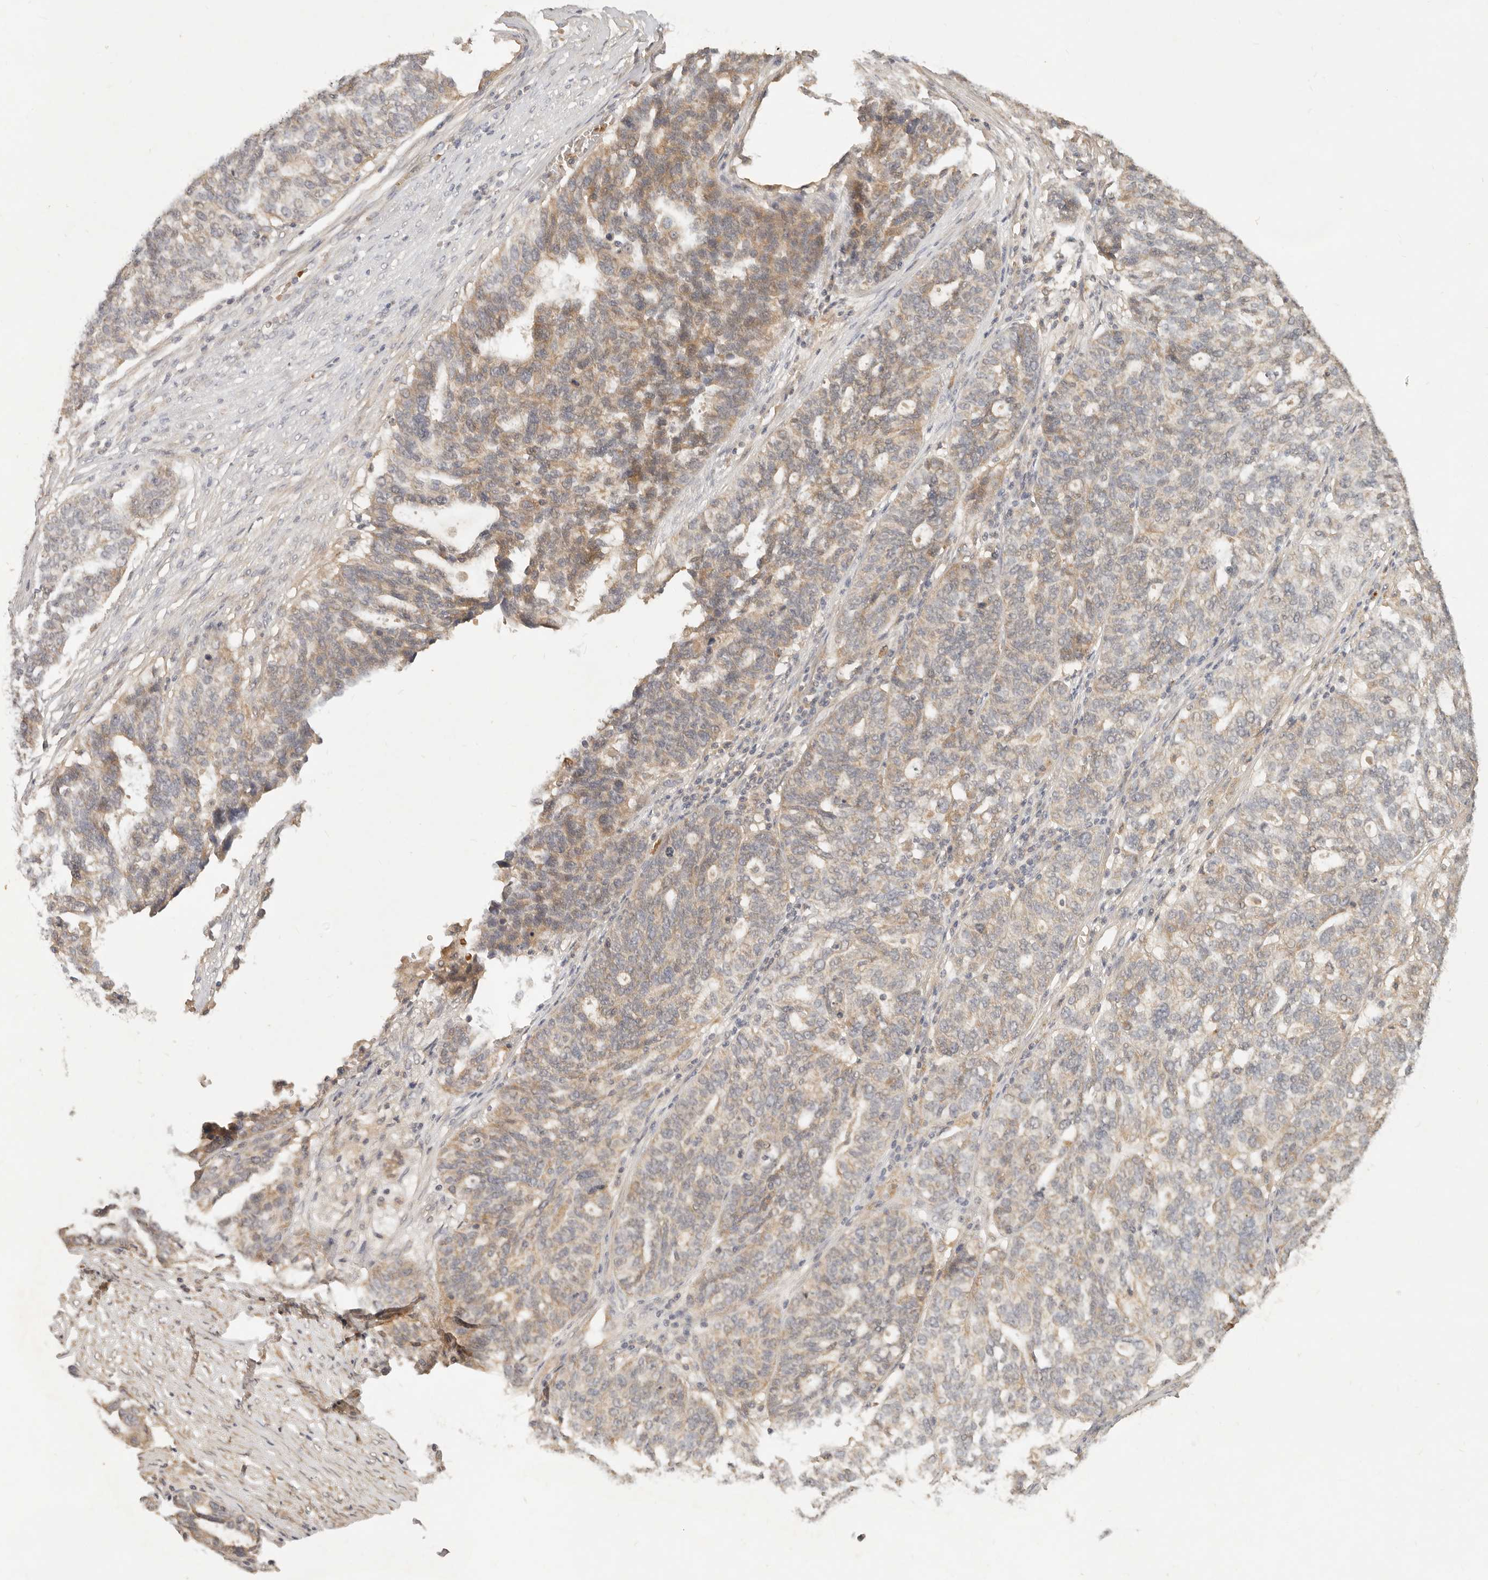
{"staining": {"intensity": "moderate", "quantity": "<25%", "location": "cytoplasmic/membranous"}, "tissue": "ovarian cancer", "cell_type": "Tumor cells", "image_type": "cancer", "snomed": [{"axis": "morphology", "description": "Cystadenocarcinoma, serous, NOS"}, {"axis": "topography", "description": "Ovary"}], "caption": "IHC (DAB (3,3'-diaminobenzidine)) staining of ovarian cancer exhibits moderate cytoplasmic/membranous protein staining in about <25% of tumor cells.", "gene": "FREM2", "patient": {"sex": "female", "age": 59}}